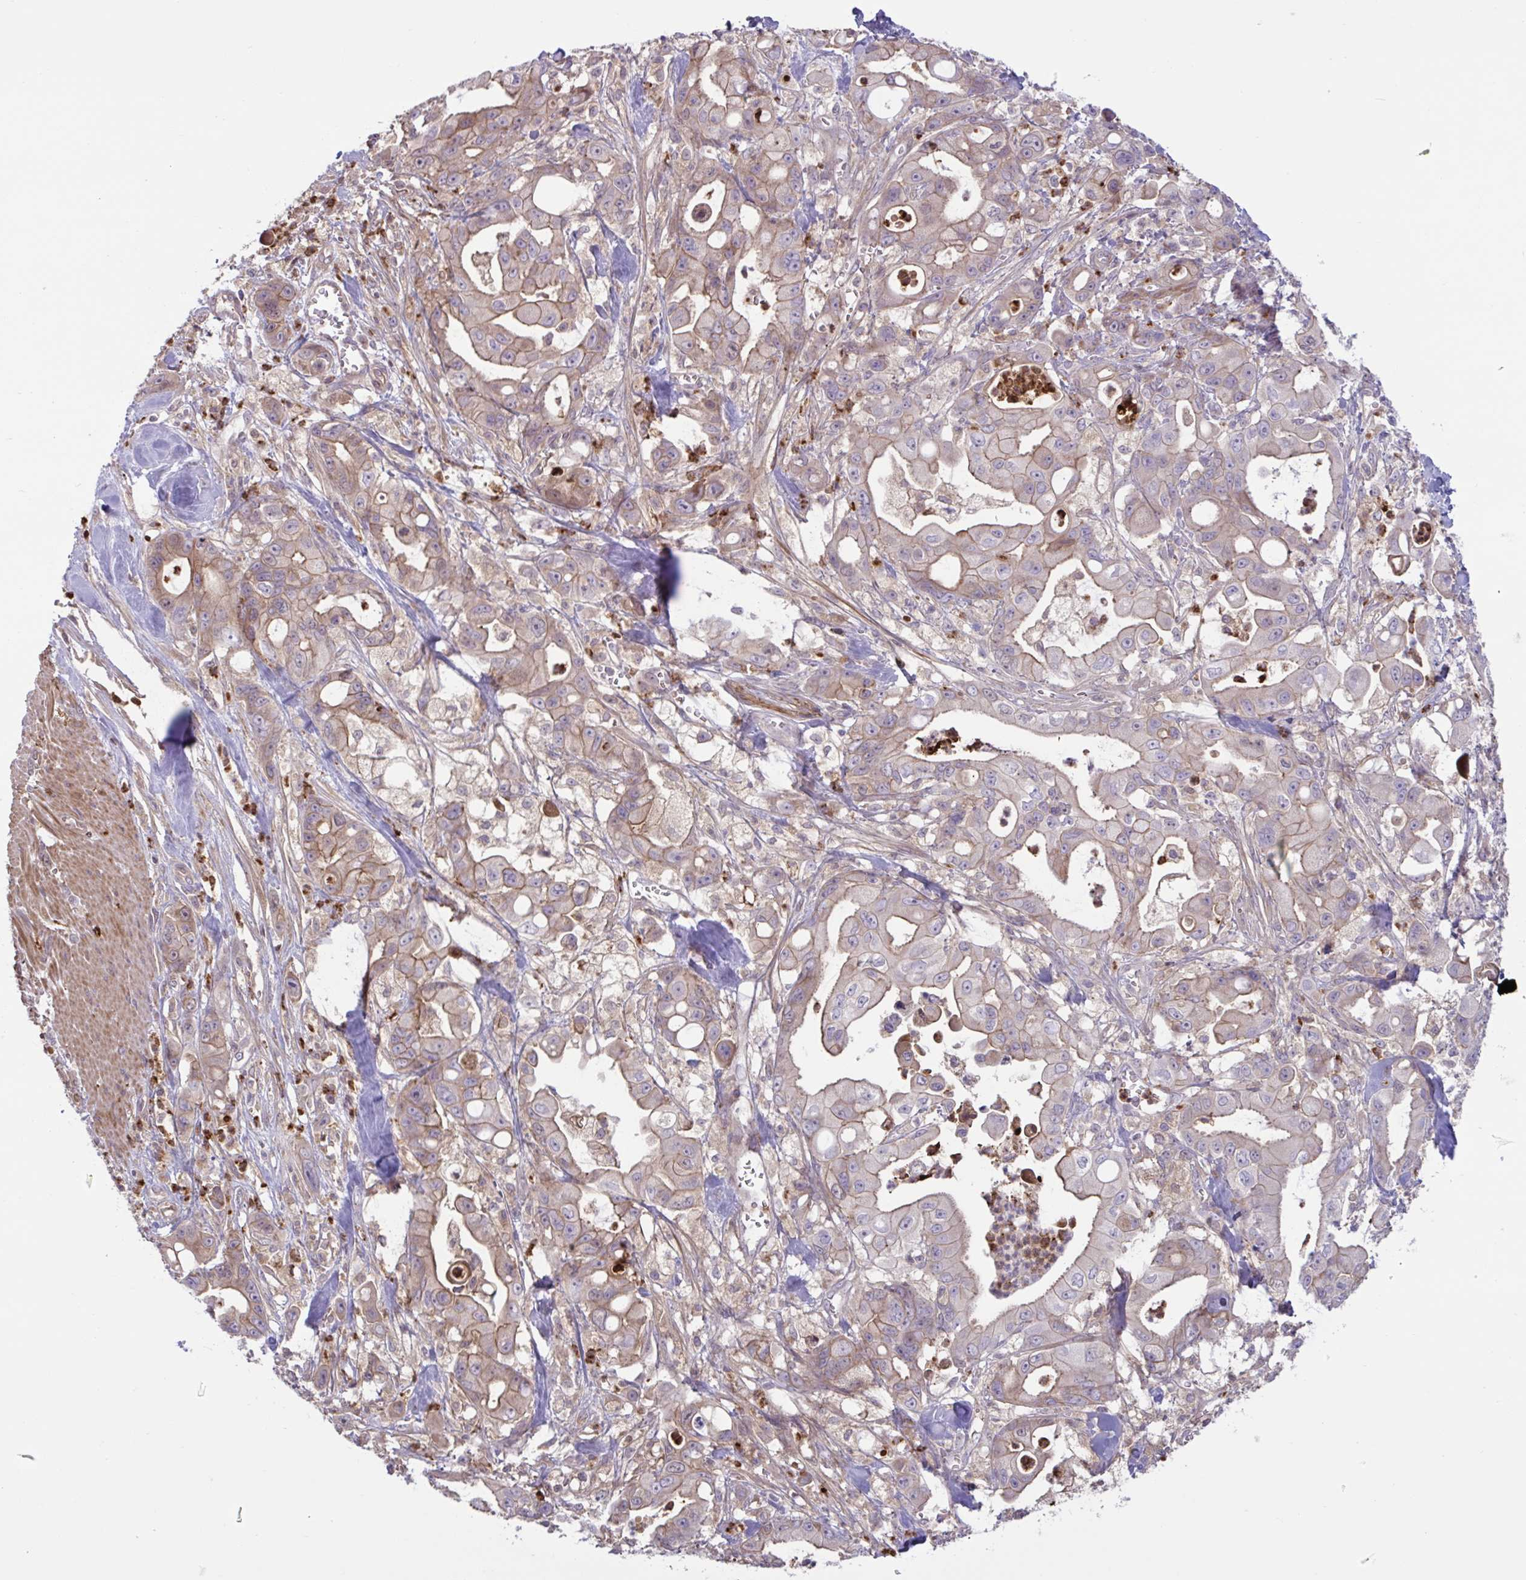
{"staining": {"intensity": "weak", "quantity": "25%-75%", "location": "cytoplasmic/membranous"}, "tissue": "pancreatic cancer", "cell_type": "Tumor cells", "image_type": "cancer", "snomed": [{"axis": "morphology", "description": "Adenocarcinoma, NOS"}, {"axis": "topography", "description": "Pancreas"}], "caption": "Immunohistochemistry (IHC) of adenocarcinoma (pancreatic) shows low levels of weak cytoplasmic/membranous positivity in approximately 25%-75% of tumor cells. (DAB = brown stain, brightfield microscopy at high magnification).", "gene": "IL1R1", "patient": {"sex": "male", "age": 68}}